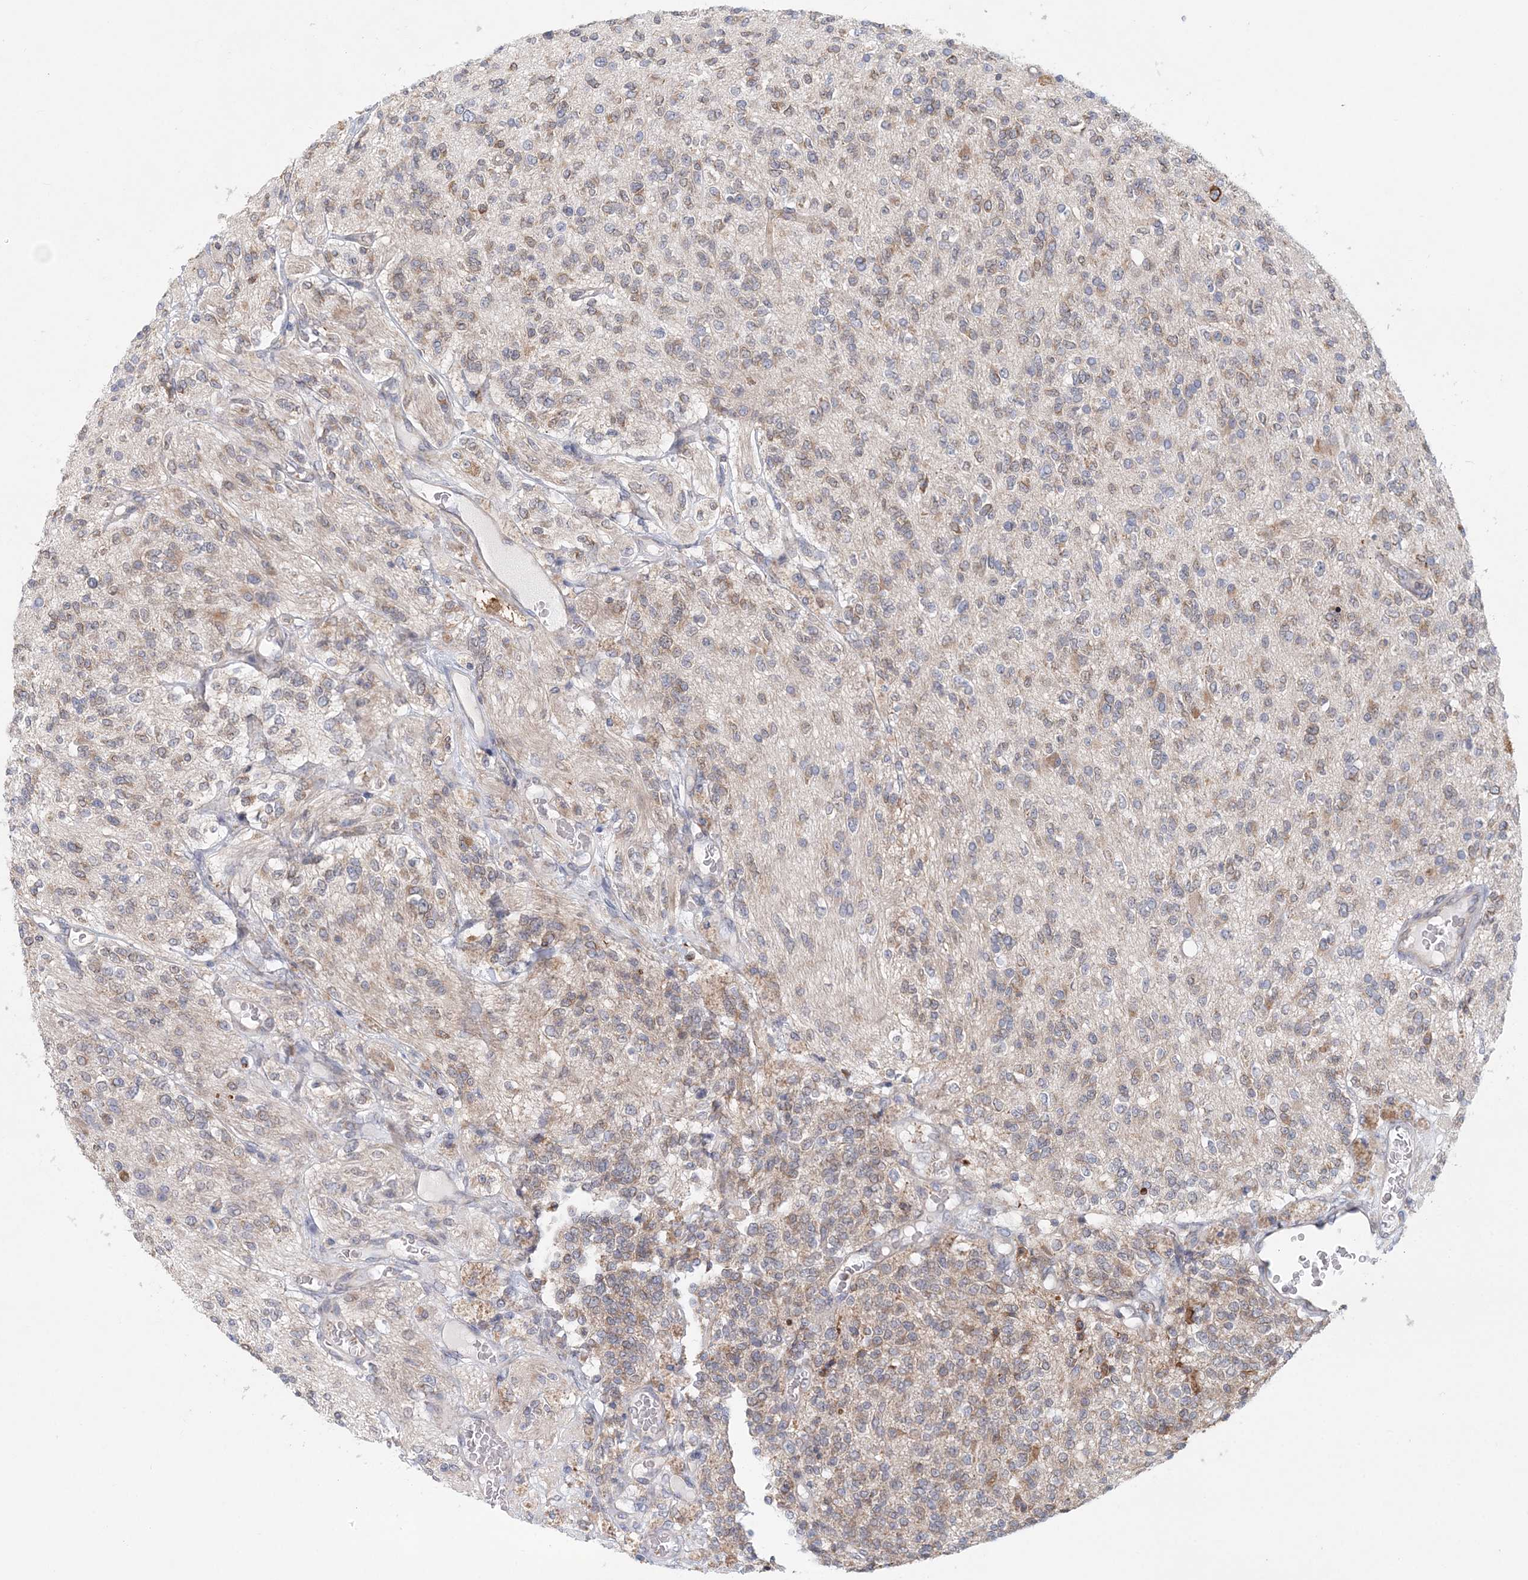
{"staining": {"intensity": "weak", "quantity": ">75%", "location": "cytoplasmic/membranous"}, "tissue": "glioma", "cell_type": "Tumor cells", "image_type": "cancer", "snomed": [{"axis": "morphology", "description": "Glioma, malignant, High grade"}, {"axis": "topography", "description": "Brain"}], "caption": "Immunohistochemistry image of human high-grade glioma (malignant) stained for a protein (brown), which reveals low levels of weak cytoplasmic/membranous staining in about >75% of tumor cells.", "gene": "PCYOX1L", "patient": {"sex": "male", "age": 34}}